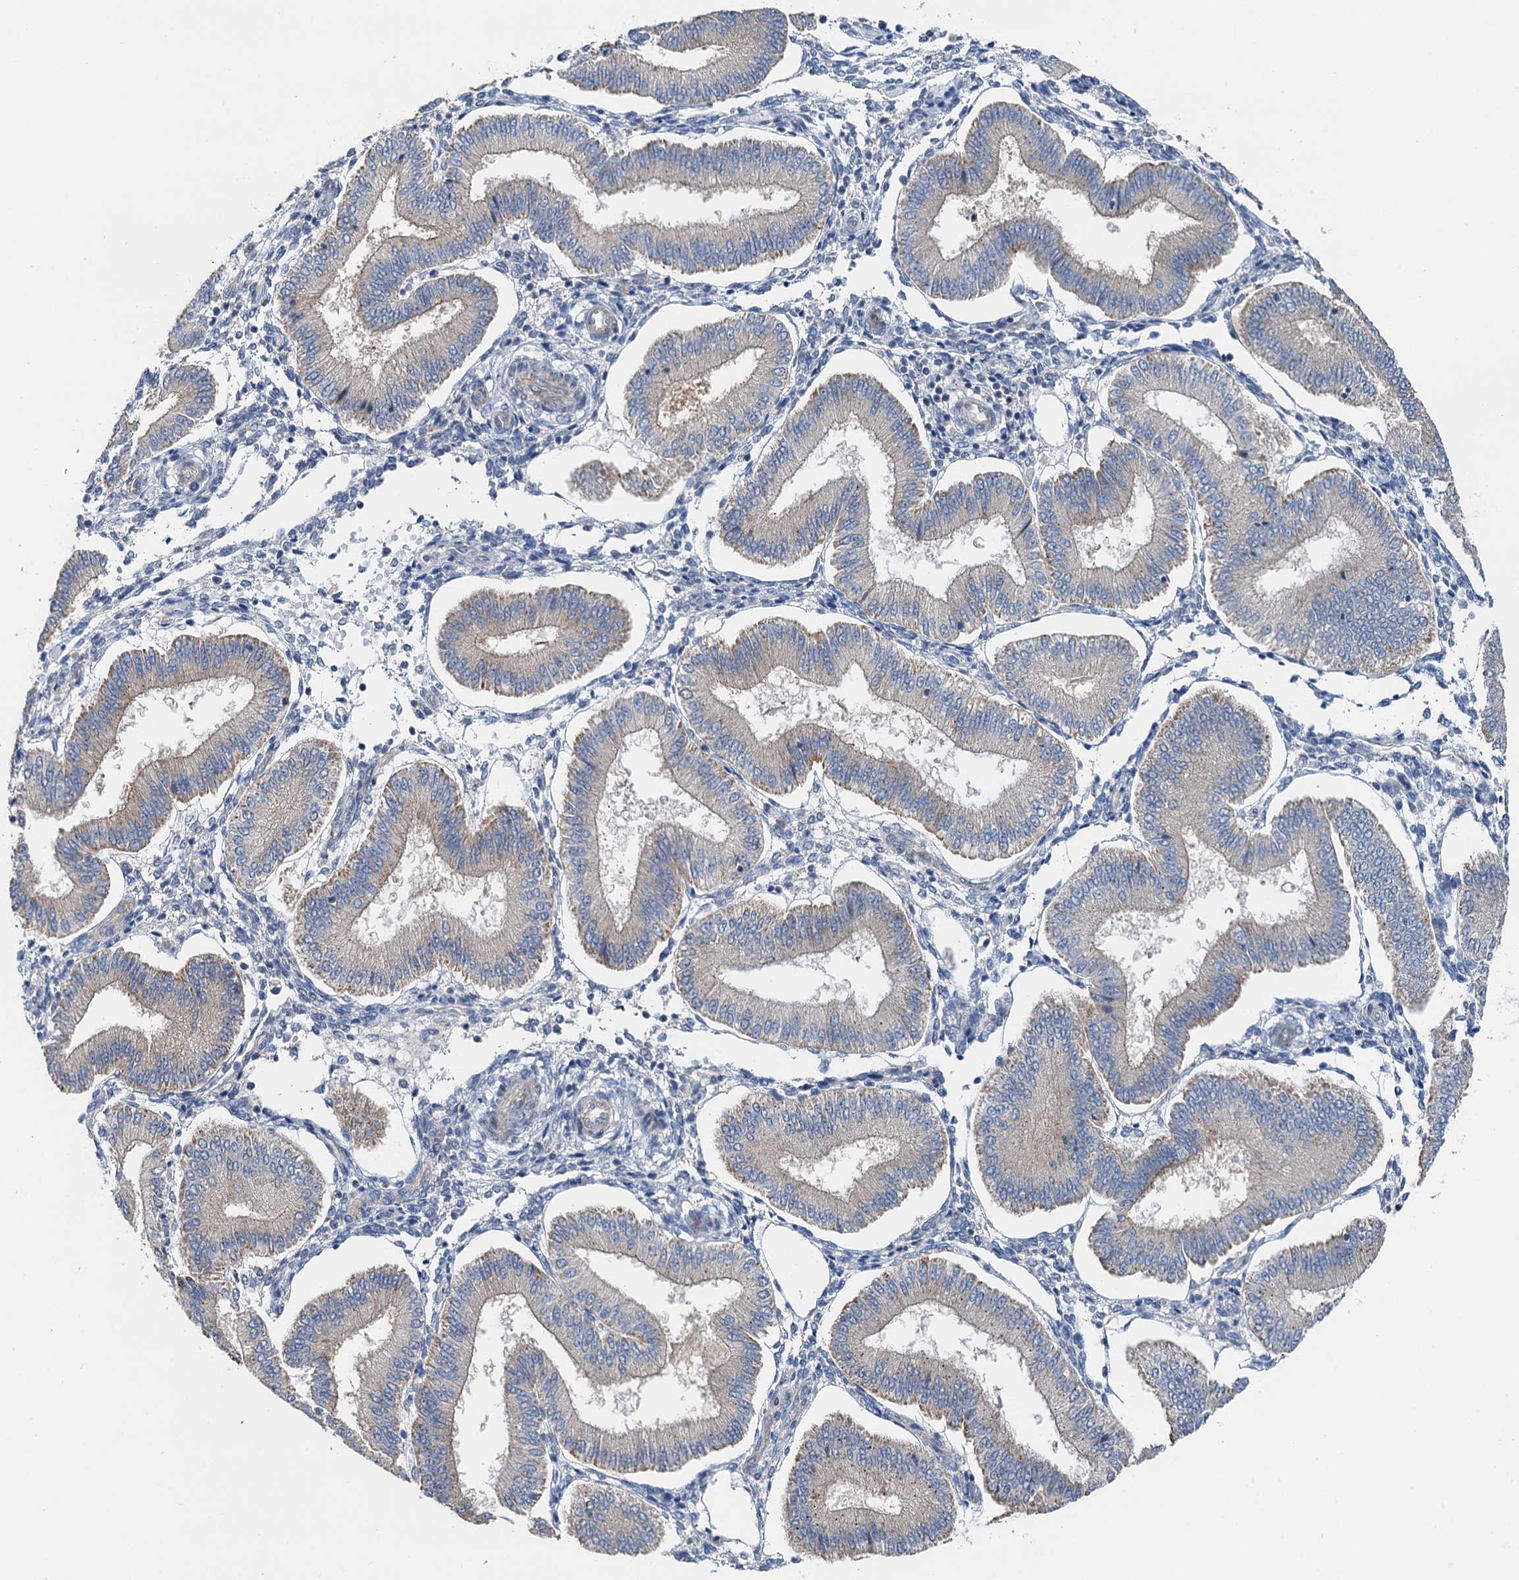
{"staining": {"intensity": "negative", "quantity": "none", "location": "none"}, "tissue": "endometrium", "cell_type": "Cells in endometrial stroma", "image_type": "normal", "snomed": [{"axis": "morphology", "description": "Normal tissue, NOS"}, {"axis": "topography", "description": "Endometrium"}], "caption": "IHC of unremarkable endometrium demonstrates no expression in cells in endometrial stroma. Nuclei are stained in blue.", "gene": "ANKRD26", "patient": {"sex": "female", "age": 39}}